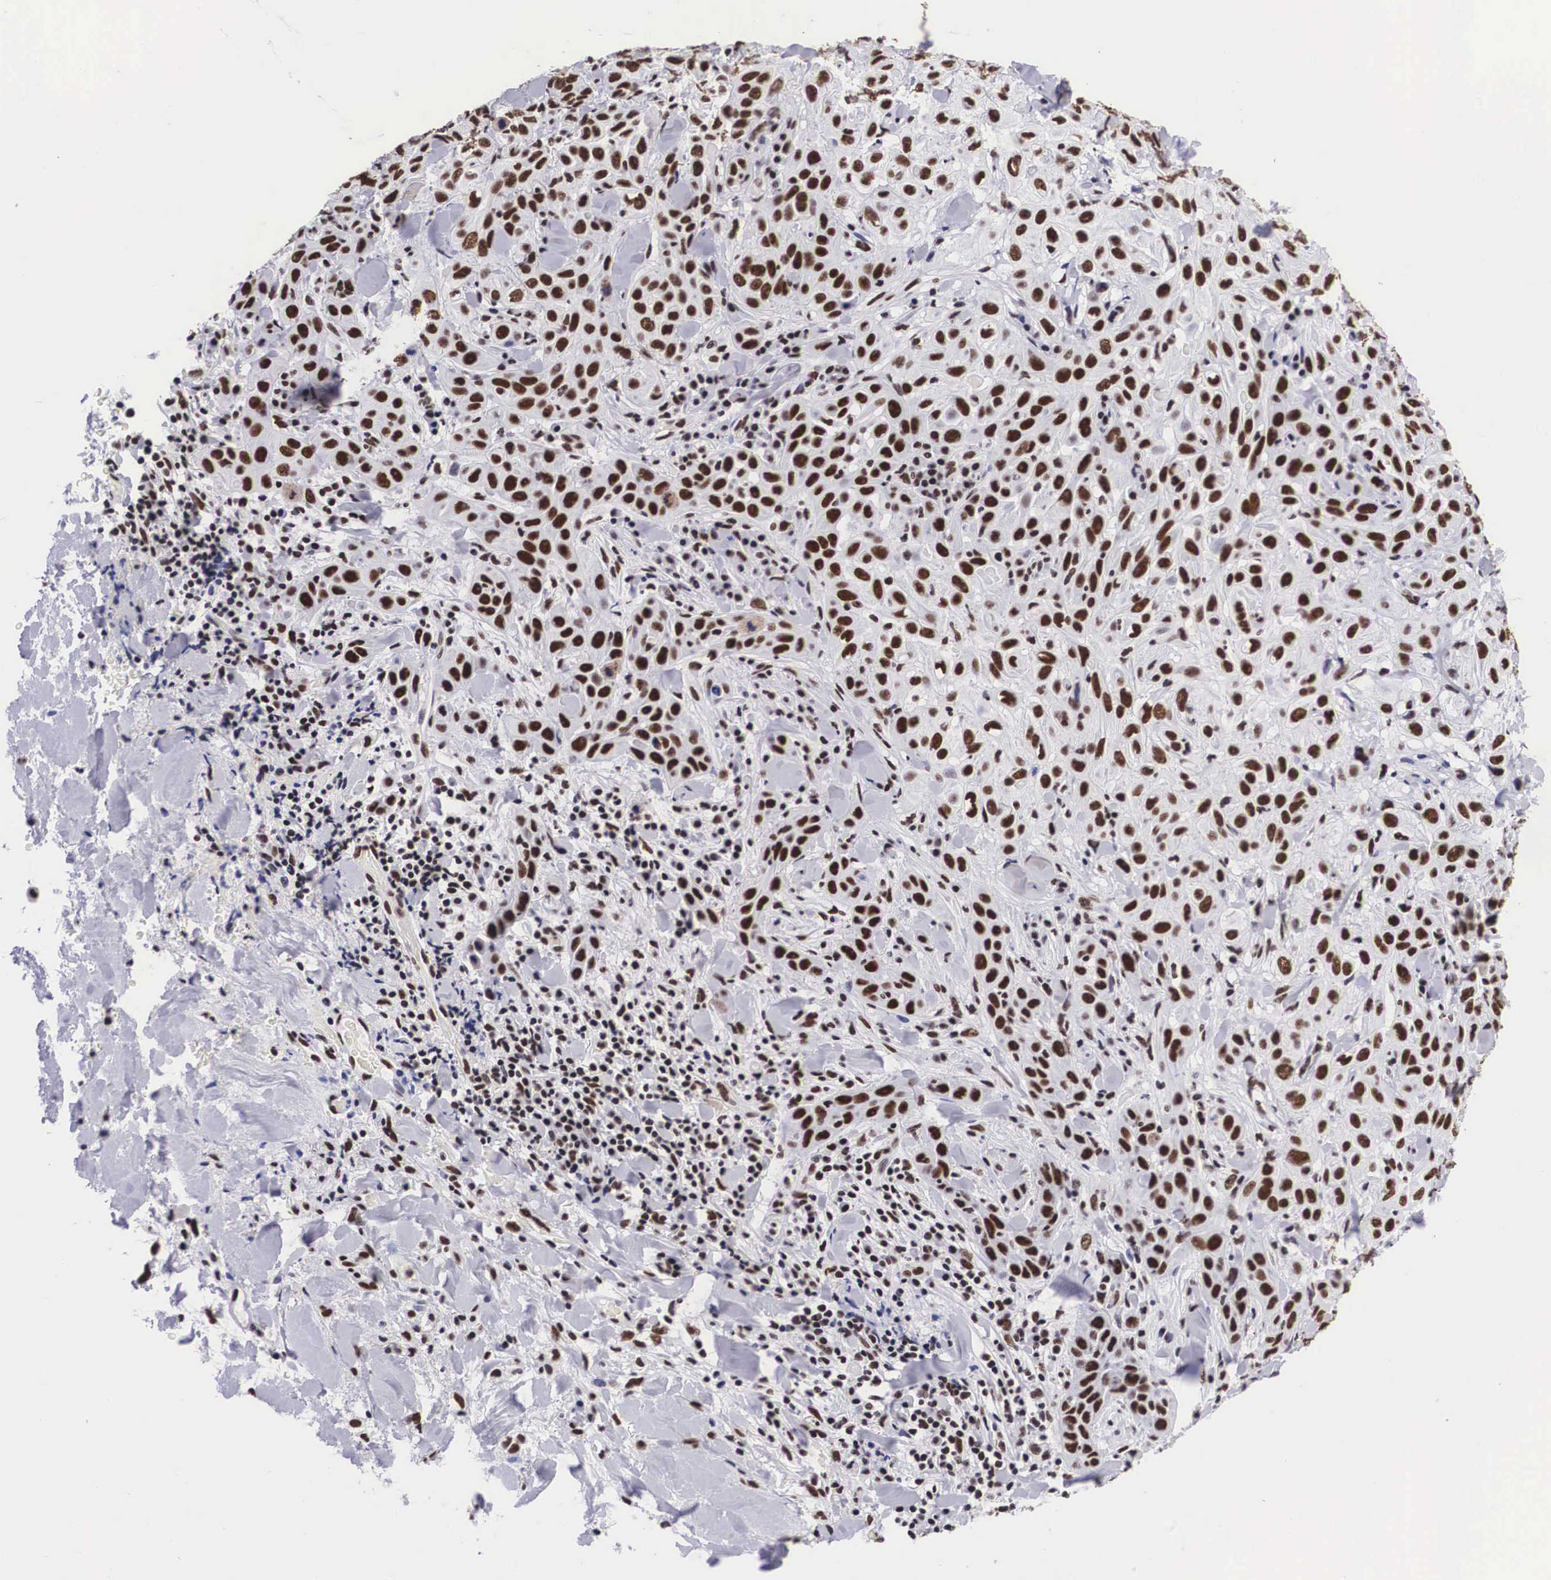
{"staining": {"intensity": "moderate", "quantity": ">75%", "location": "nuclear"}, "tissue": "skin cancer", "cell_type": "Tumor cells", "image_type": "cancer", "snomed": [{"axis": "morphology", "description": "Squamous cell carcinoma, NOS"}, {"axis": "topography", "description": "Skin"}], "caption": "A micrograph showing moderate nuclear expression in about >75% of tumor cells in skin cancer, as visualized by brown immunohistochemical staining.", "gene": "SF3A1", "patient": {"sex": "male", "age": 84}}